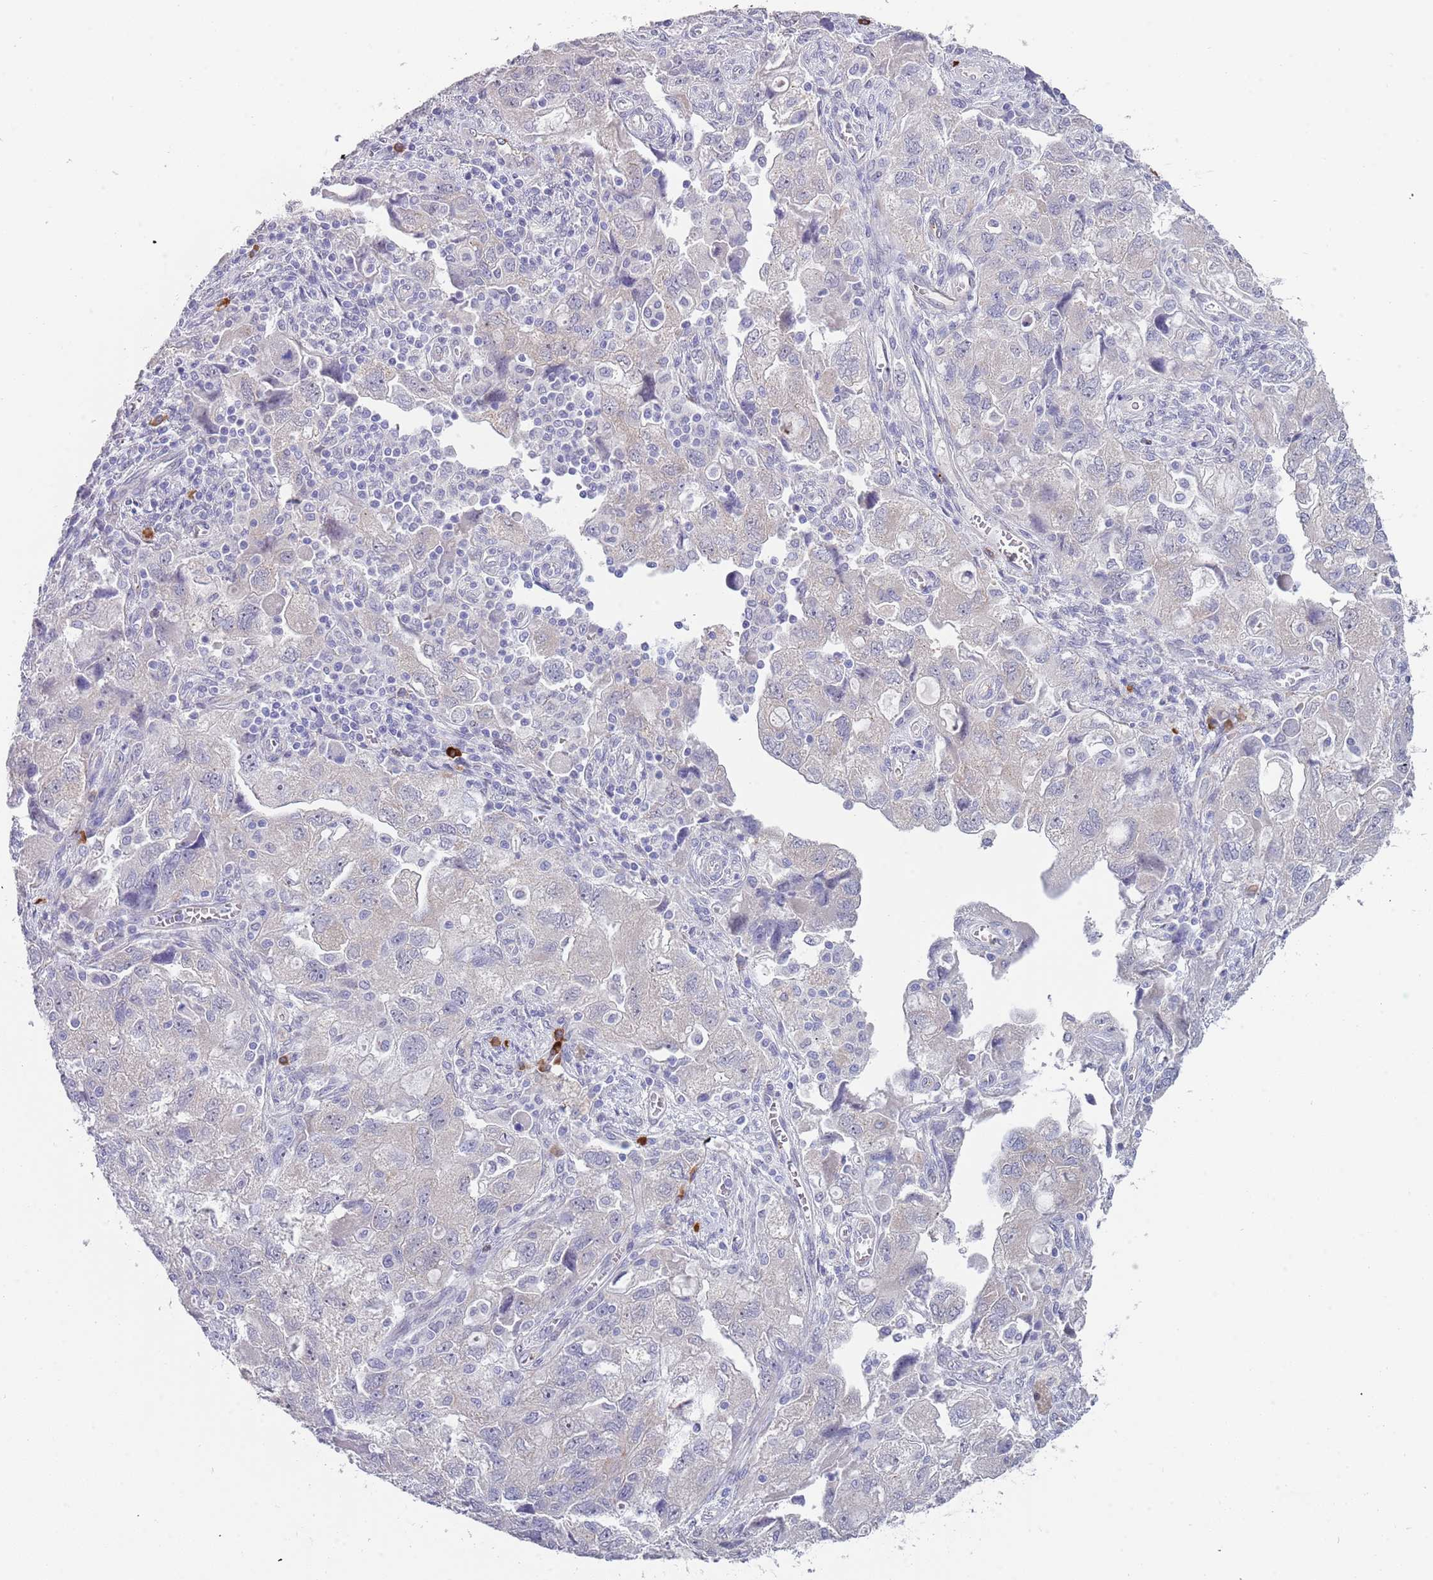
{"staining": {"intensity": "negative", "quantity": "none", "location": "none"}, "tissue": "ovarian cancer", "cell_type": "Tumor cells", "image_type": "cancer", "snomed": [{"axis": "morphology", "description": "Carcinoma, NOS"}, {"axis": "morphology", "description": "Cystadenocarcinoma, serous, NOS"}, {"axis": "topography", "description": "Ovary"}], "caption": "The immunohistochemistry photomicrograph has no significant staining in tumor cells of ovarian carcinoma tissue.", "gene": "TNRC6C", "patient": {"sex": "female", "age": 69}}